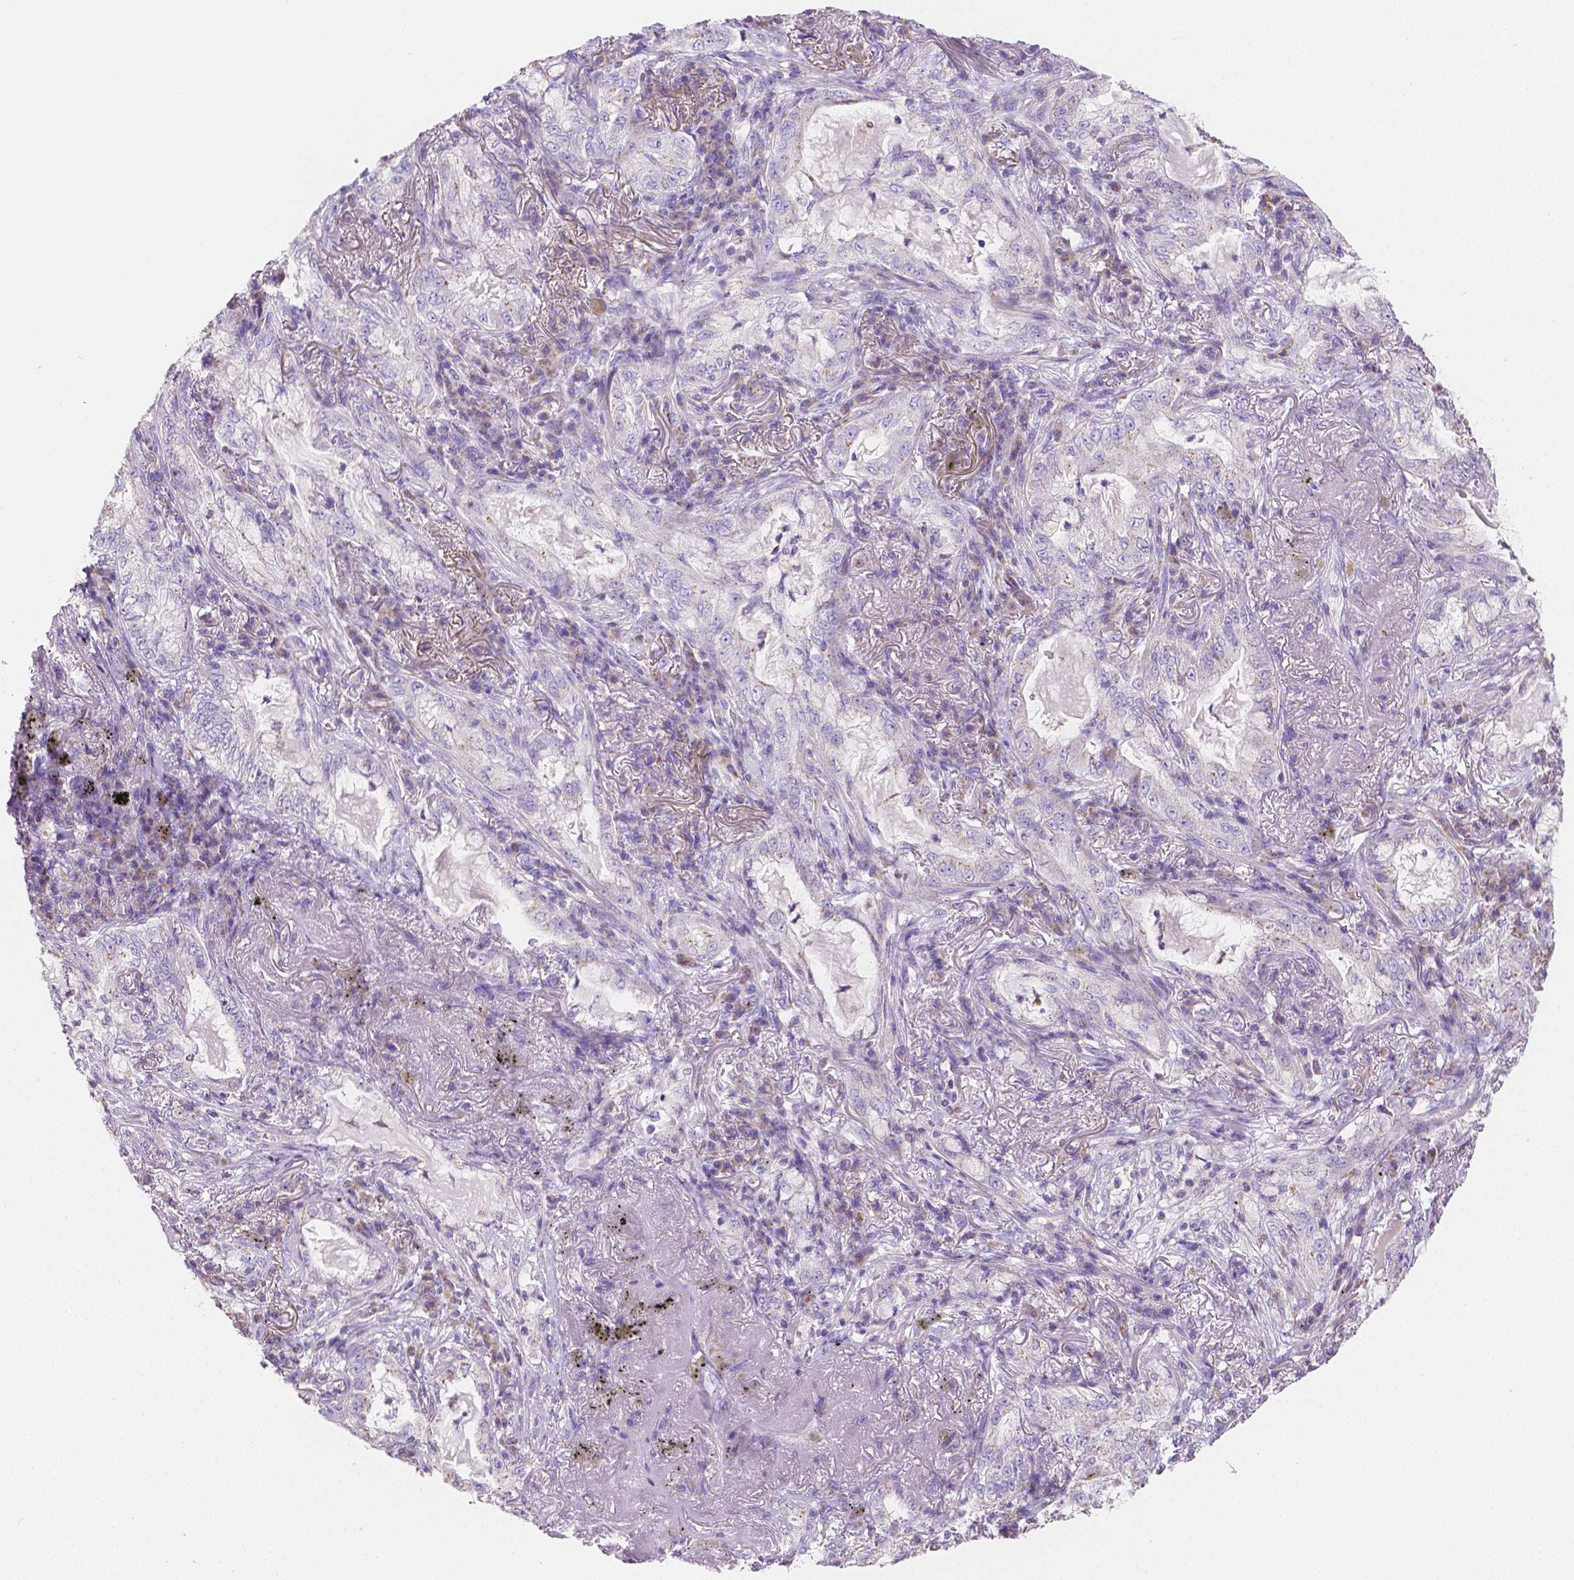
{"staining": {"intensity": "negative", "quantity": "none", "location": "none"}, "tissue": "lung cancer", "cell_type": "Tumor cells", "image_type": "cancer", "snomed": [{"axis": "morphology", "description": "Adenocarcinoma, NOS"}, {"axis": "topography", "description": "Lung"}], "caption": "Image shows no protein expression in tumor cells of adenocarcinoma (lung) tissue. (Stains: DAB (3,3'-diaminobenzidine) immunohistochemistry (IHC) with hematoxylin counter stain, Microscopy: brightfield microscopy at high magnification).", "gene": "TMEM130", "patient": {"sex": "female", "age": 73}}